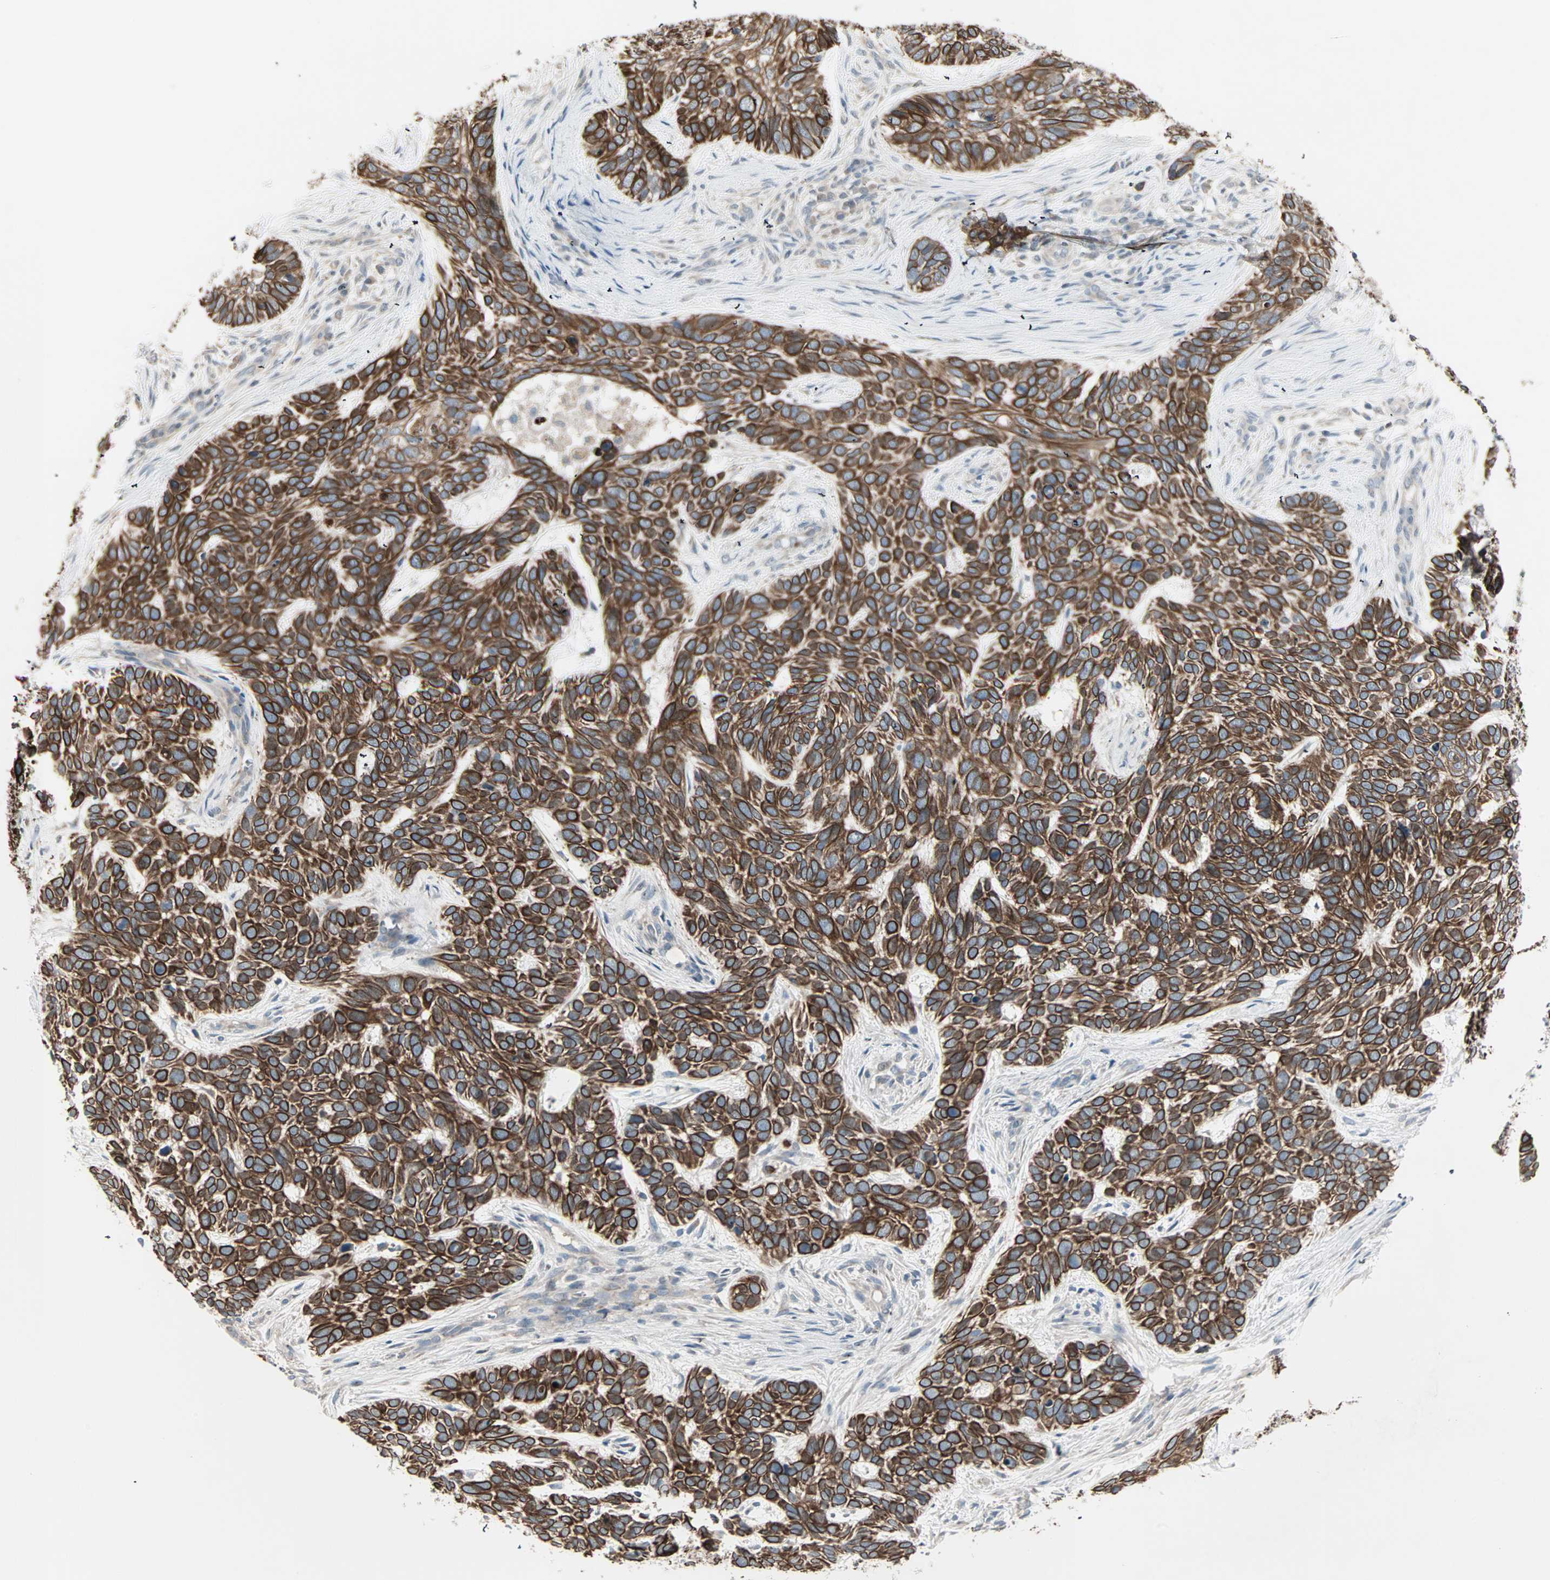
{"staining": {"intensity": "strong", "quantity": ">75%", "location": "cytoplasmic/membranous"}, "tissue": "skin cancer", "cell_type": "Tumor cells", "image_type": "cancer", "snomed": [{"axis": "morphology", "description": "Basal cell carcinoma"}, {"axis": "topography", "description": "Skin"}], "caption": "Skin cancer (basal cell carcinoma) stained with a protein marker exhibits strong staining in tumor cells.", "gene": "ZFP36", "patient": {"sex": "male", "age": 87}}